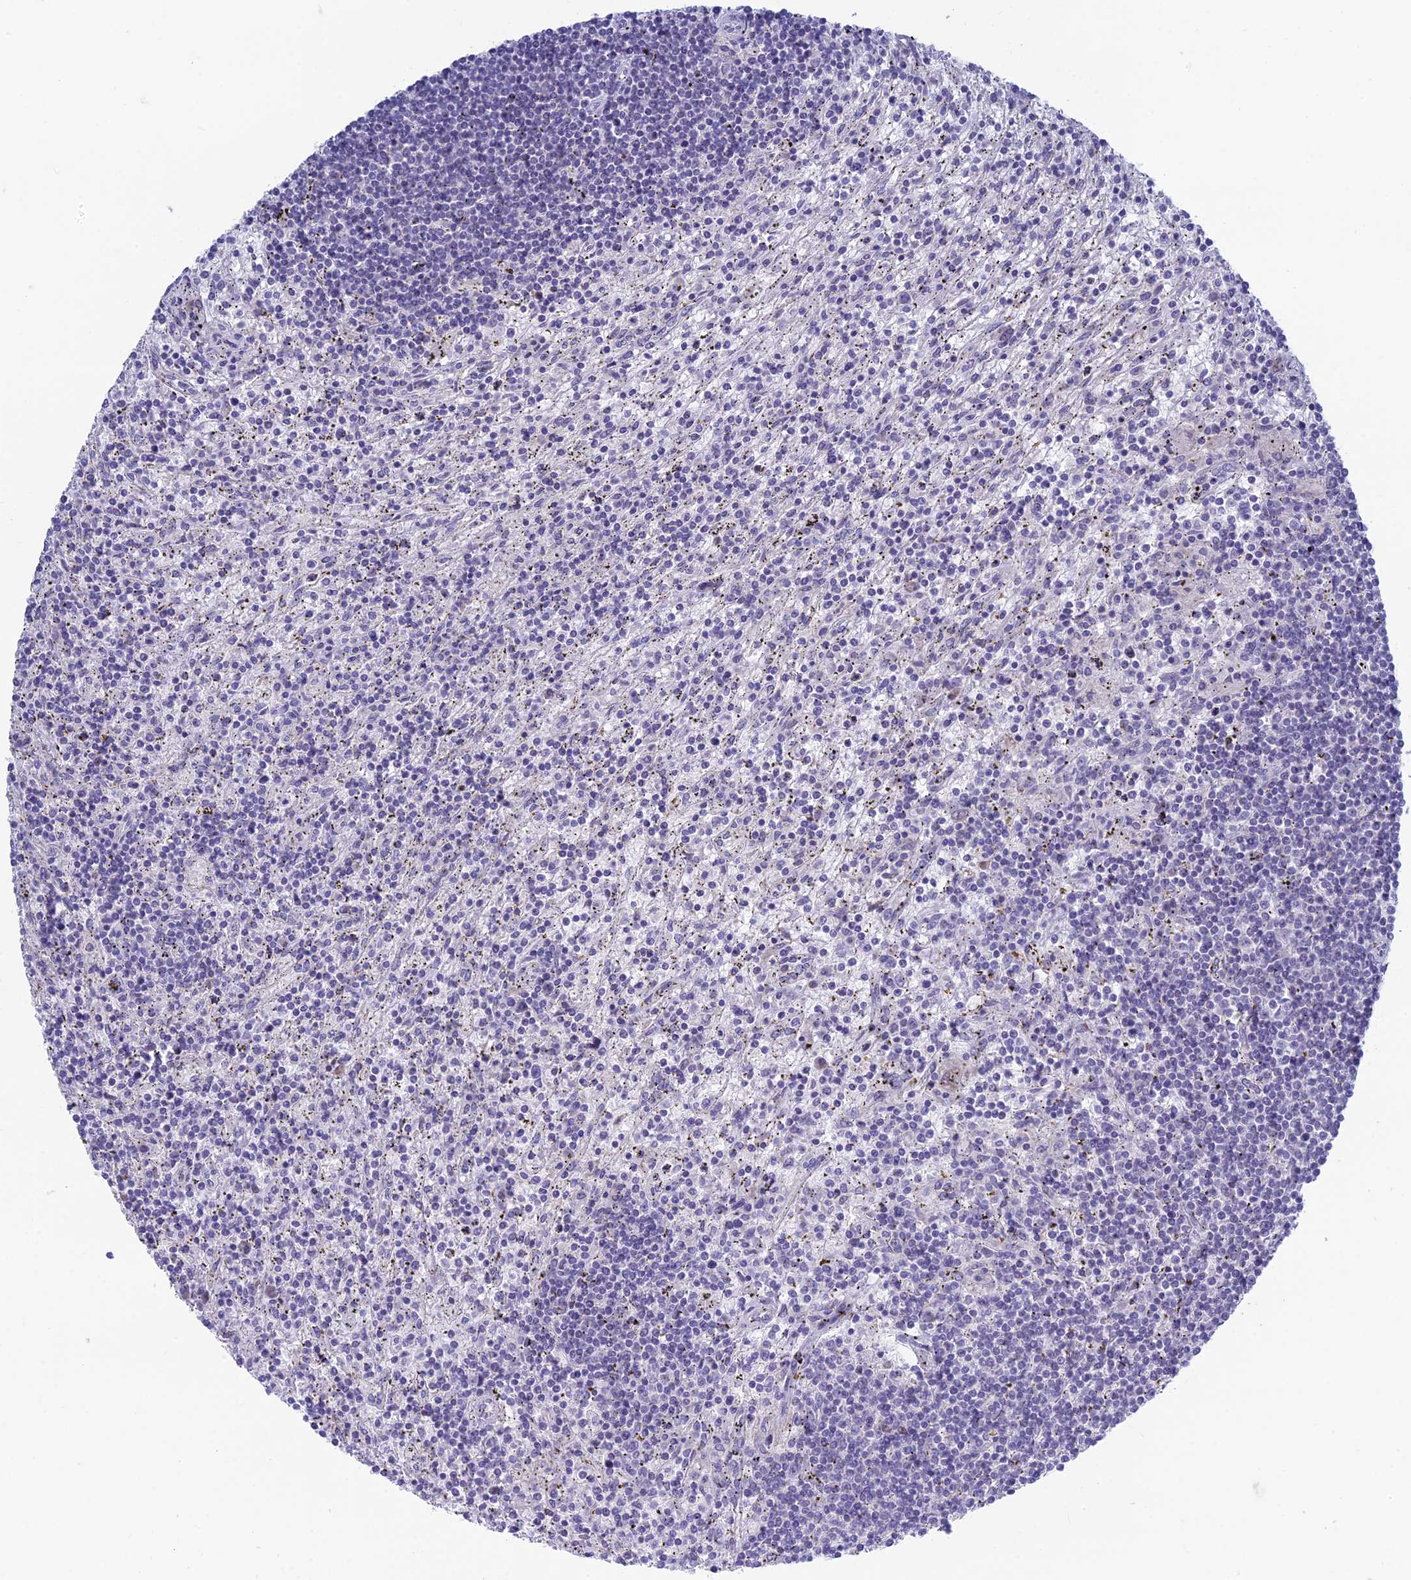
{"staining": {"intensity": "negative", "quantity": "none", "location": "none"}, "tissue": "lymphoma", "cell_type": "Tumor cells", "image_type": "cancer", "snomed": [{"axis": "morphology", "description": "Malignant lymphoma, non-Hodgkin's type, Low grade"}, {"axis": "topography", "description": "Spleen"}], "caption": "The photomicrograph shows no staining of tumor cells in low-grade malignant lymphoma, non-Hodgkin's type.", "gene": "SNTN", "patient": {"sex": "male", "age": 76}}